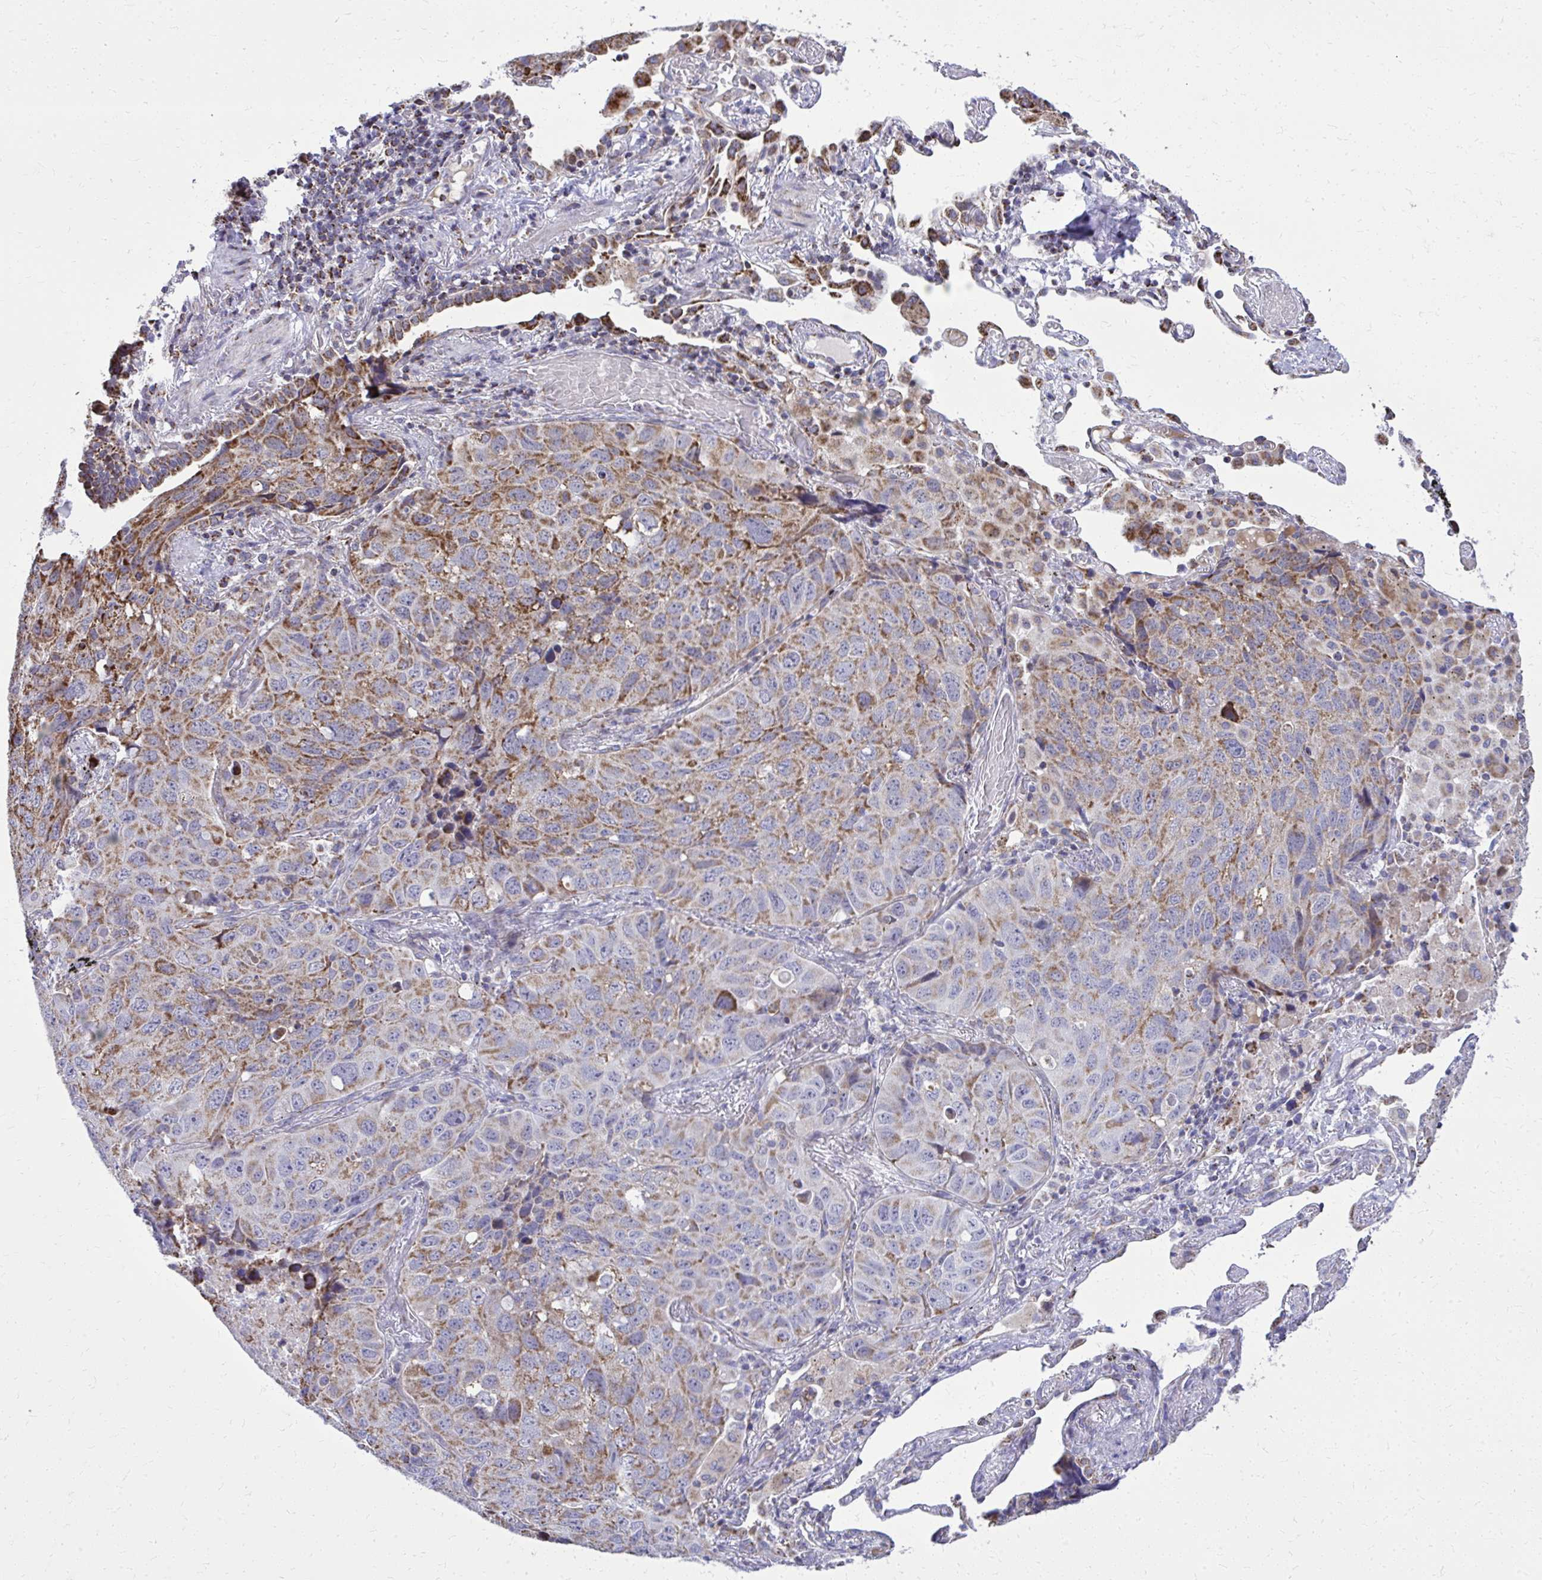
{"staining": {"intensity": "strong", "quantity": "25%-75%", "location": "cytoplasmic/membranous"}, "tissue": "lung cancer", "cell_type": "Tumor cells", "image_type": "cancer", "snomed": [{"axis": "morphology", "description": "Squamous cell carcinoma, NOS"}, {"axis": "topography", "description": "Lung"}], "caption": "Immunohistochemistry (DAB) staining of human lung cancer (squamous cell carcinoma) reveals strong cytoplasmic/membranous protein expression in approximately 25%-75% of tumor cells.", "gene": "ZNF362", "patient": {"sex": "male", "age": 60}}